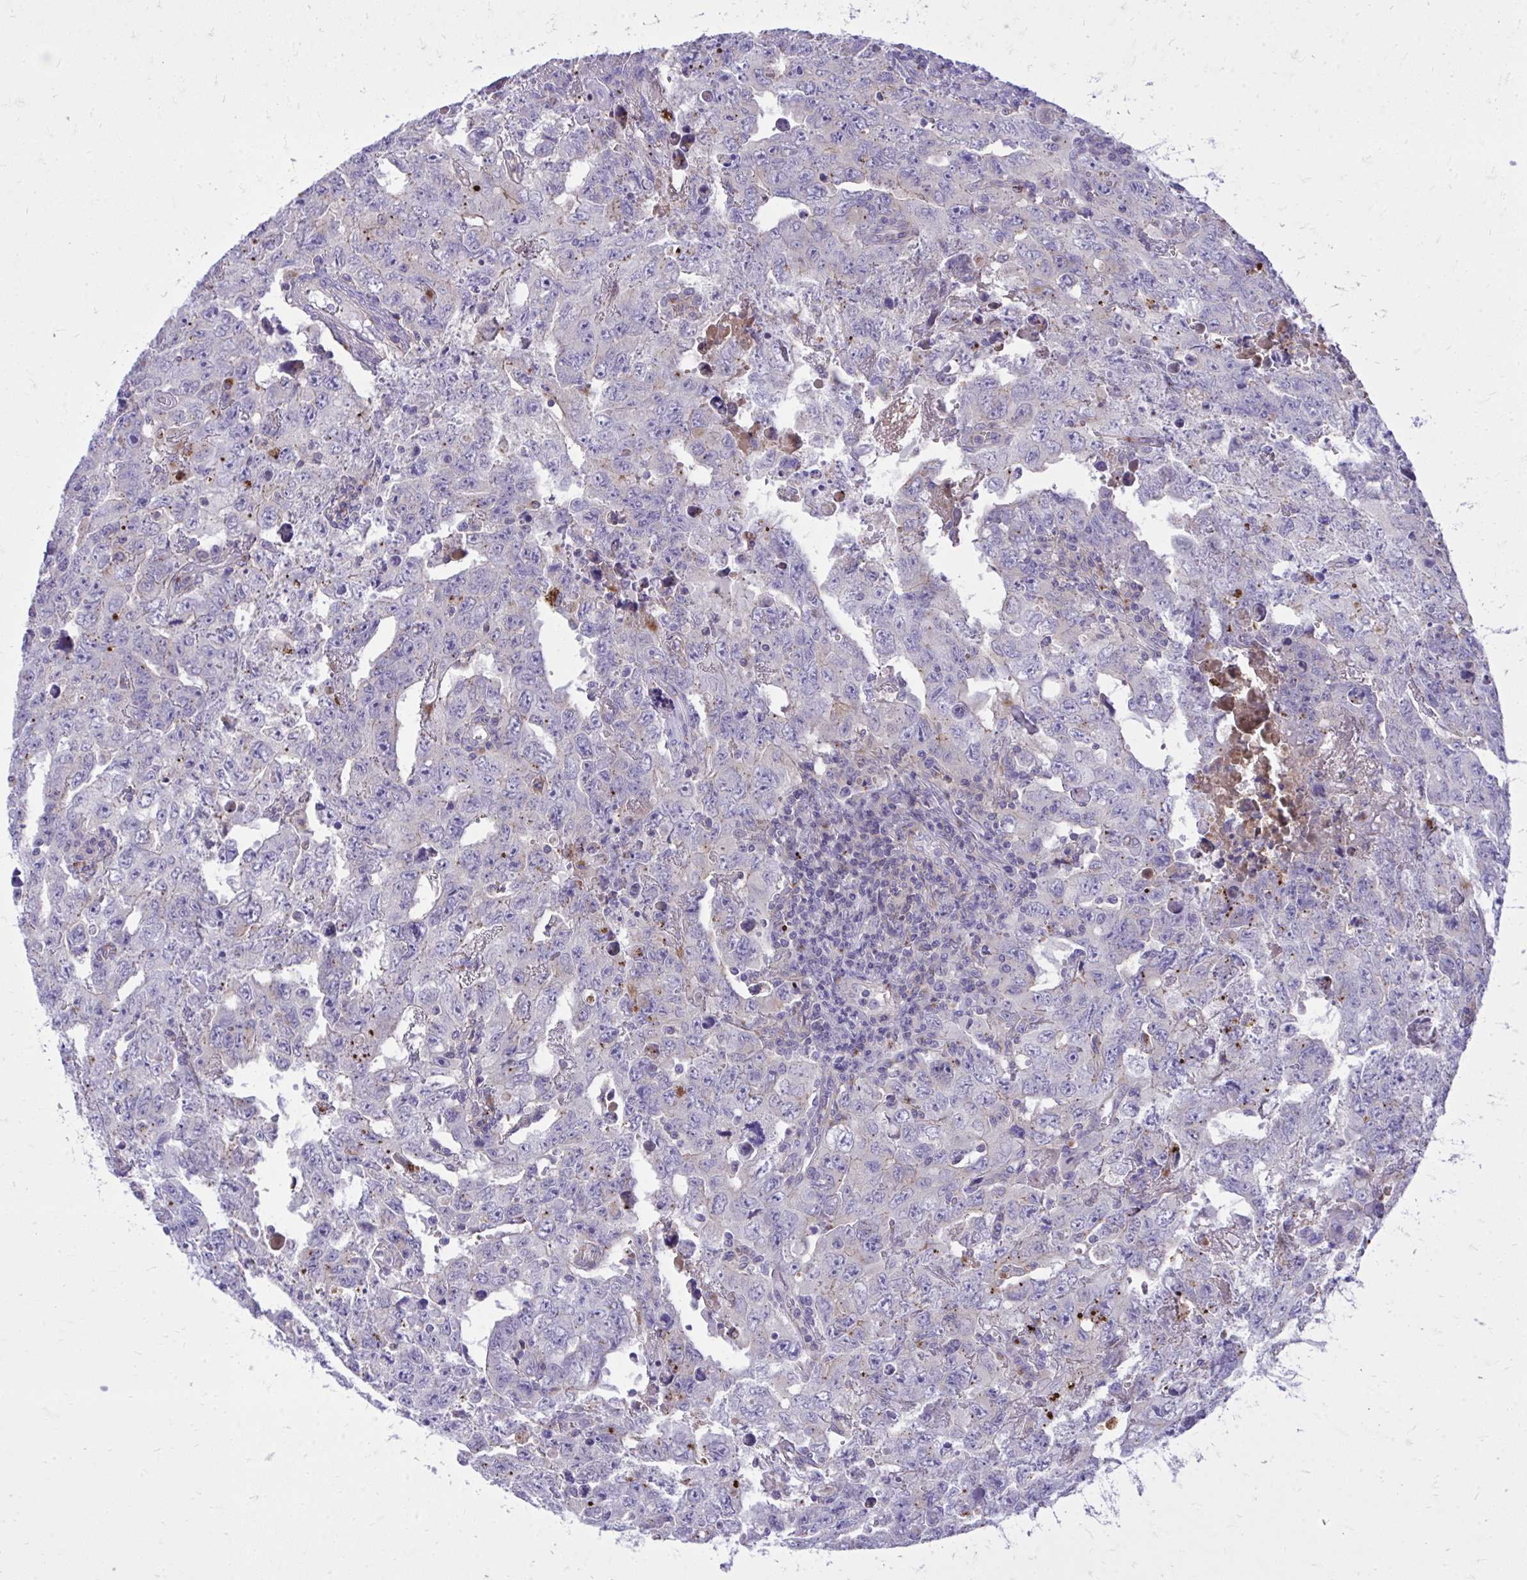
{"staining": {"intensity": "negative", "quantity": "none", "location": "none"}, "tissue": "testis cancer", "cell_type": "Tumor cells", "image_type": "cancer", "snomed": [{"axis": "morphology", "description": "Carcinoma, Embryonal, NOS"}, {"axis": "topography", "description": "Testis"}], "caption": "Micrograph shows no significant protein expression in tumor cells of embryonal carcinoma (testis).", "gene": "TP53I11", "patient": {"sex": "male", "age": 24}}